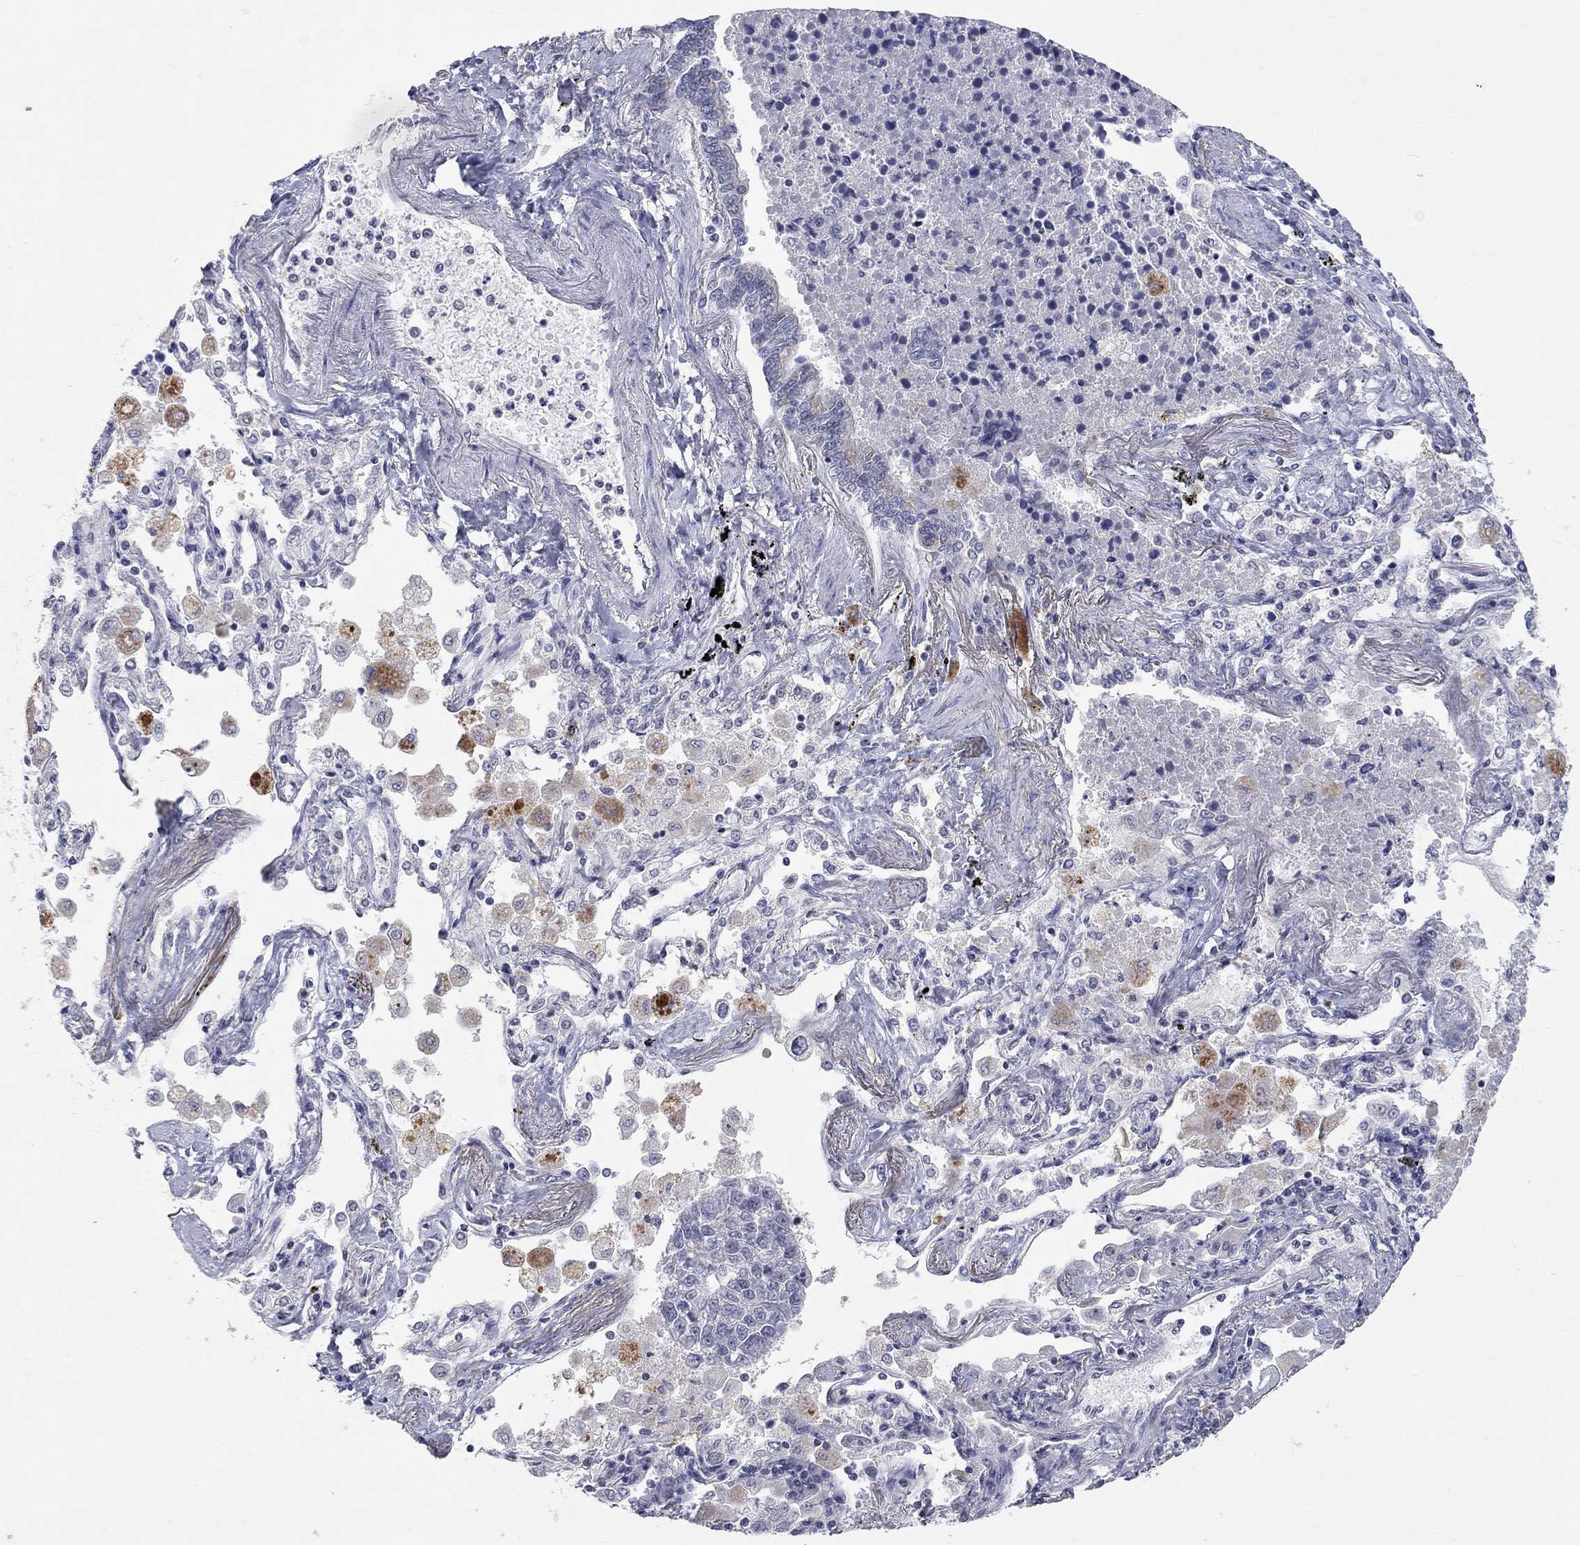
{"staining": {"intensity": "negative", "quantity": "none", "location": "none"}, "tissue": "lung cancer", "cell_type": "Tumor cells", "image_type": "cancer", "snomed": [{"axis": "morphology", "description": "Adenocarcinoma, NOS"}, {"axis": "topography", "description": "Lung"}], "caption": "High magnification brightfield microscopy of lung adenocarcinoma stained with DAB (3,3'-diaminobenzidine) (brown) and counterstained with hematoxylin (blue): tumor cells show no significant positivity.", "gene": "TMEM143", "patient": {"sex": "male", "age": 49}}